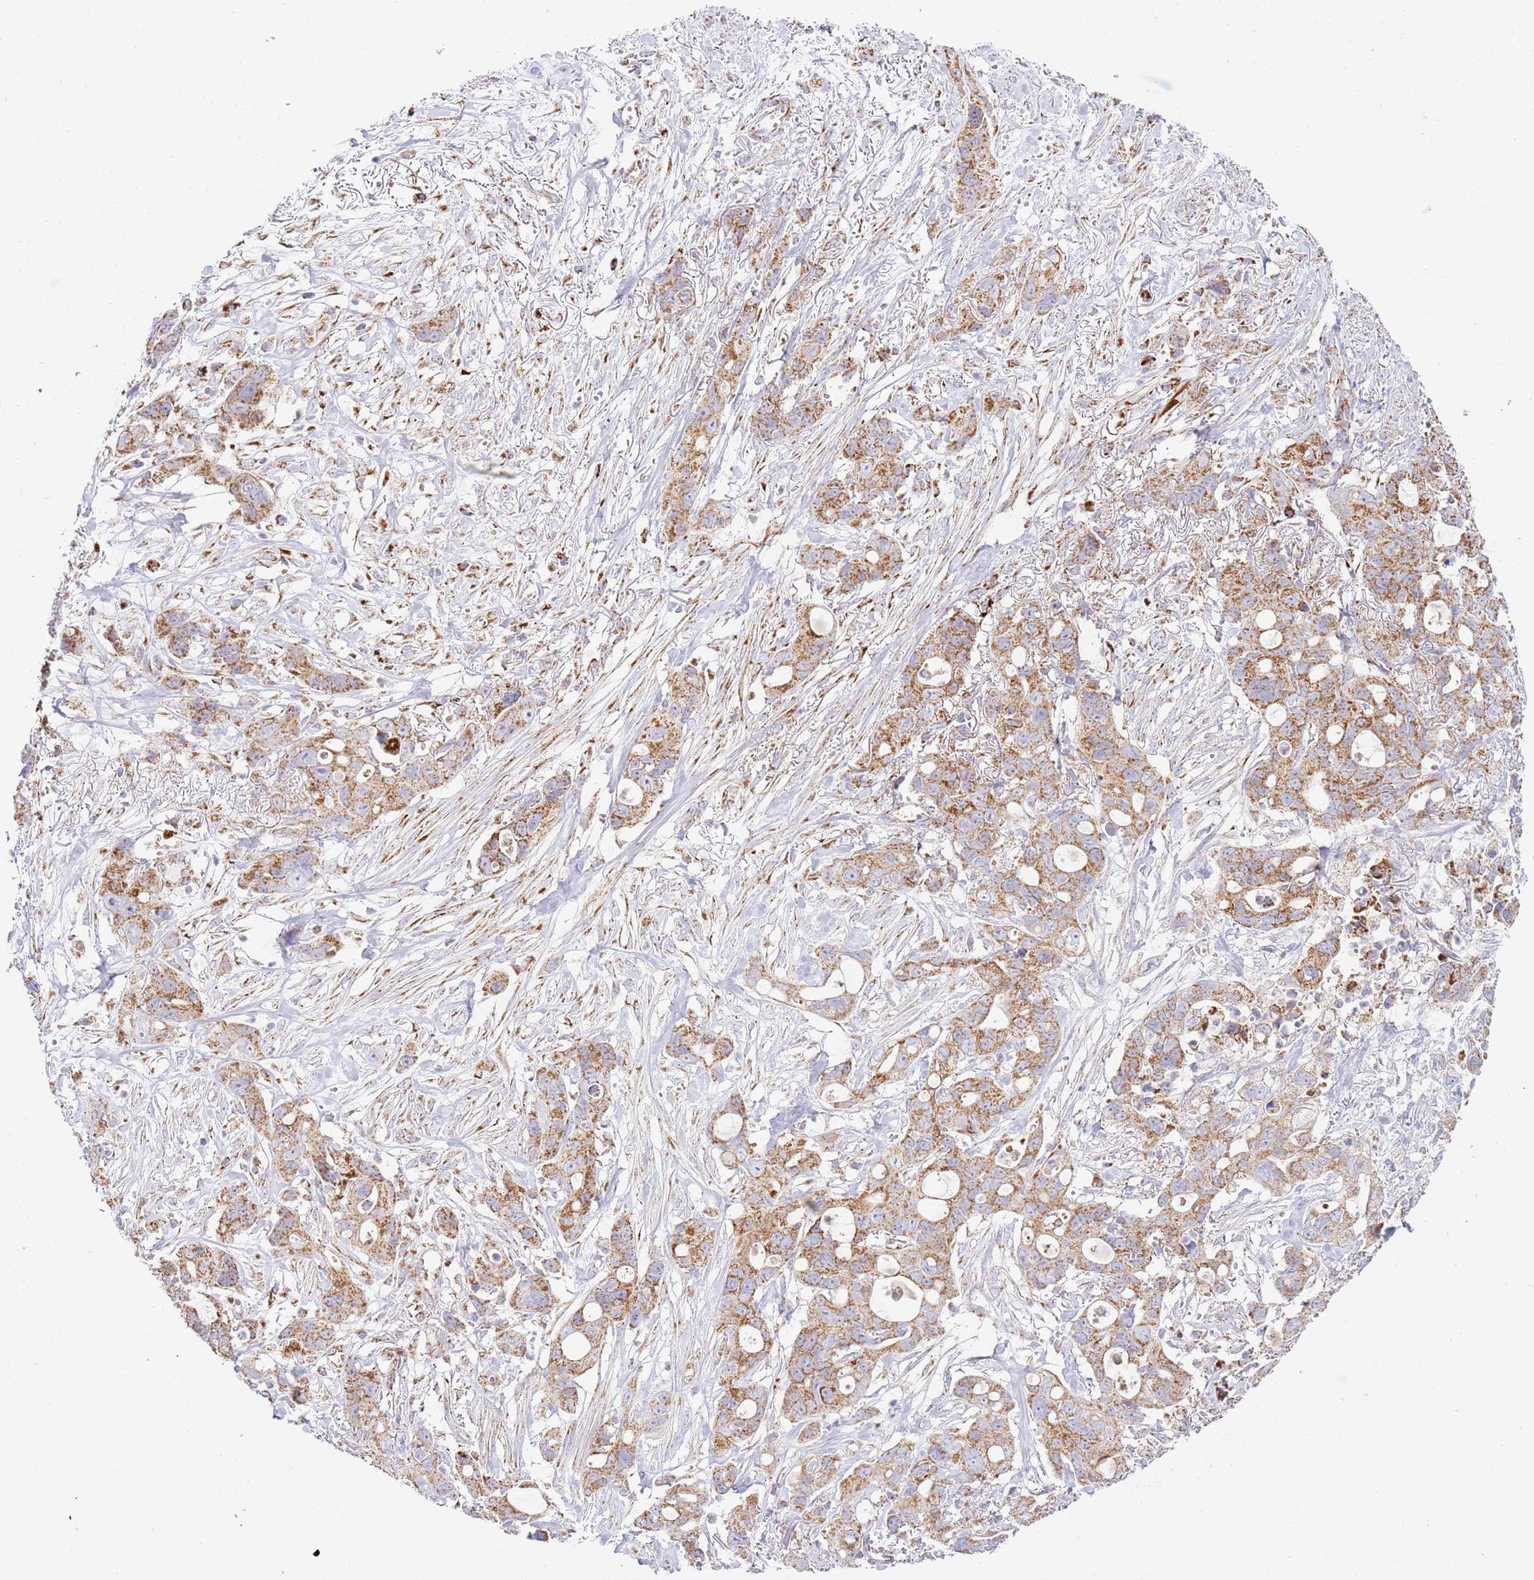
{"staining": {"intensity": "moderate", "quantity": ">75%", "location": "cytoplasmic/membranous"}, "tissue": "ovarian cancer", "cell_type": "Tumor cells", "image_type": "cancer", "snomed": [{"axis": "morphology", "description": "Cystadenocarcinoma, mucinous, NOS"}, {"axis": "topography", "description": "Ovary"}], "caption": "This is a photomicrograph of immunohistochemistry (IHC) staining of ovarian cancer (mucinous cystadenocarcinoma), which shows moderate positivity in the cytoplasmic/membranous of tumor cells.", "gene": "ZBTB39", "patient": {"sex": "female", "age": 70}}